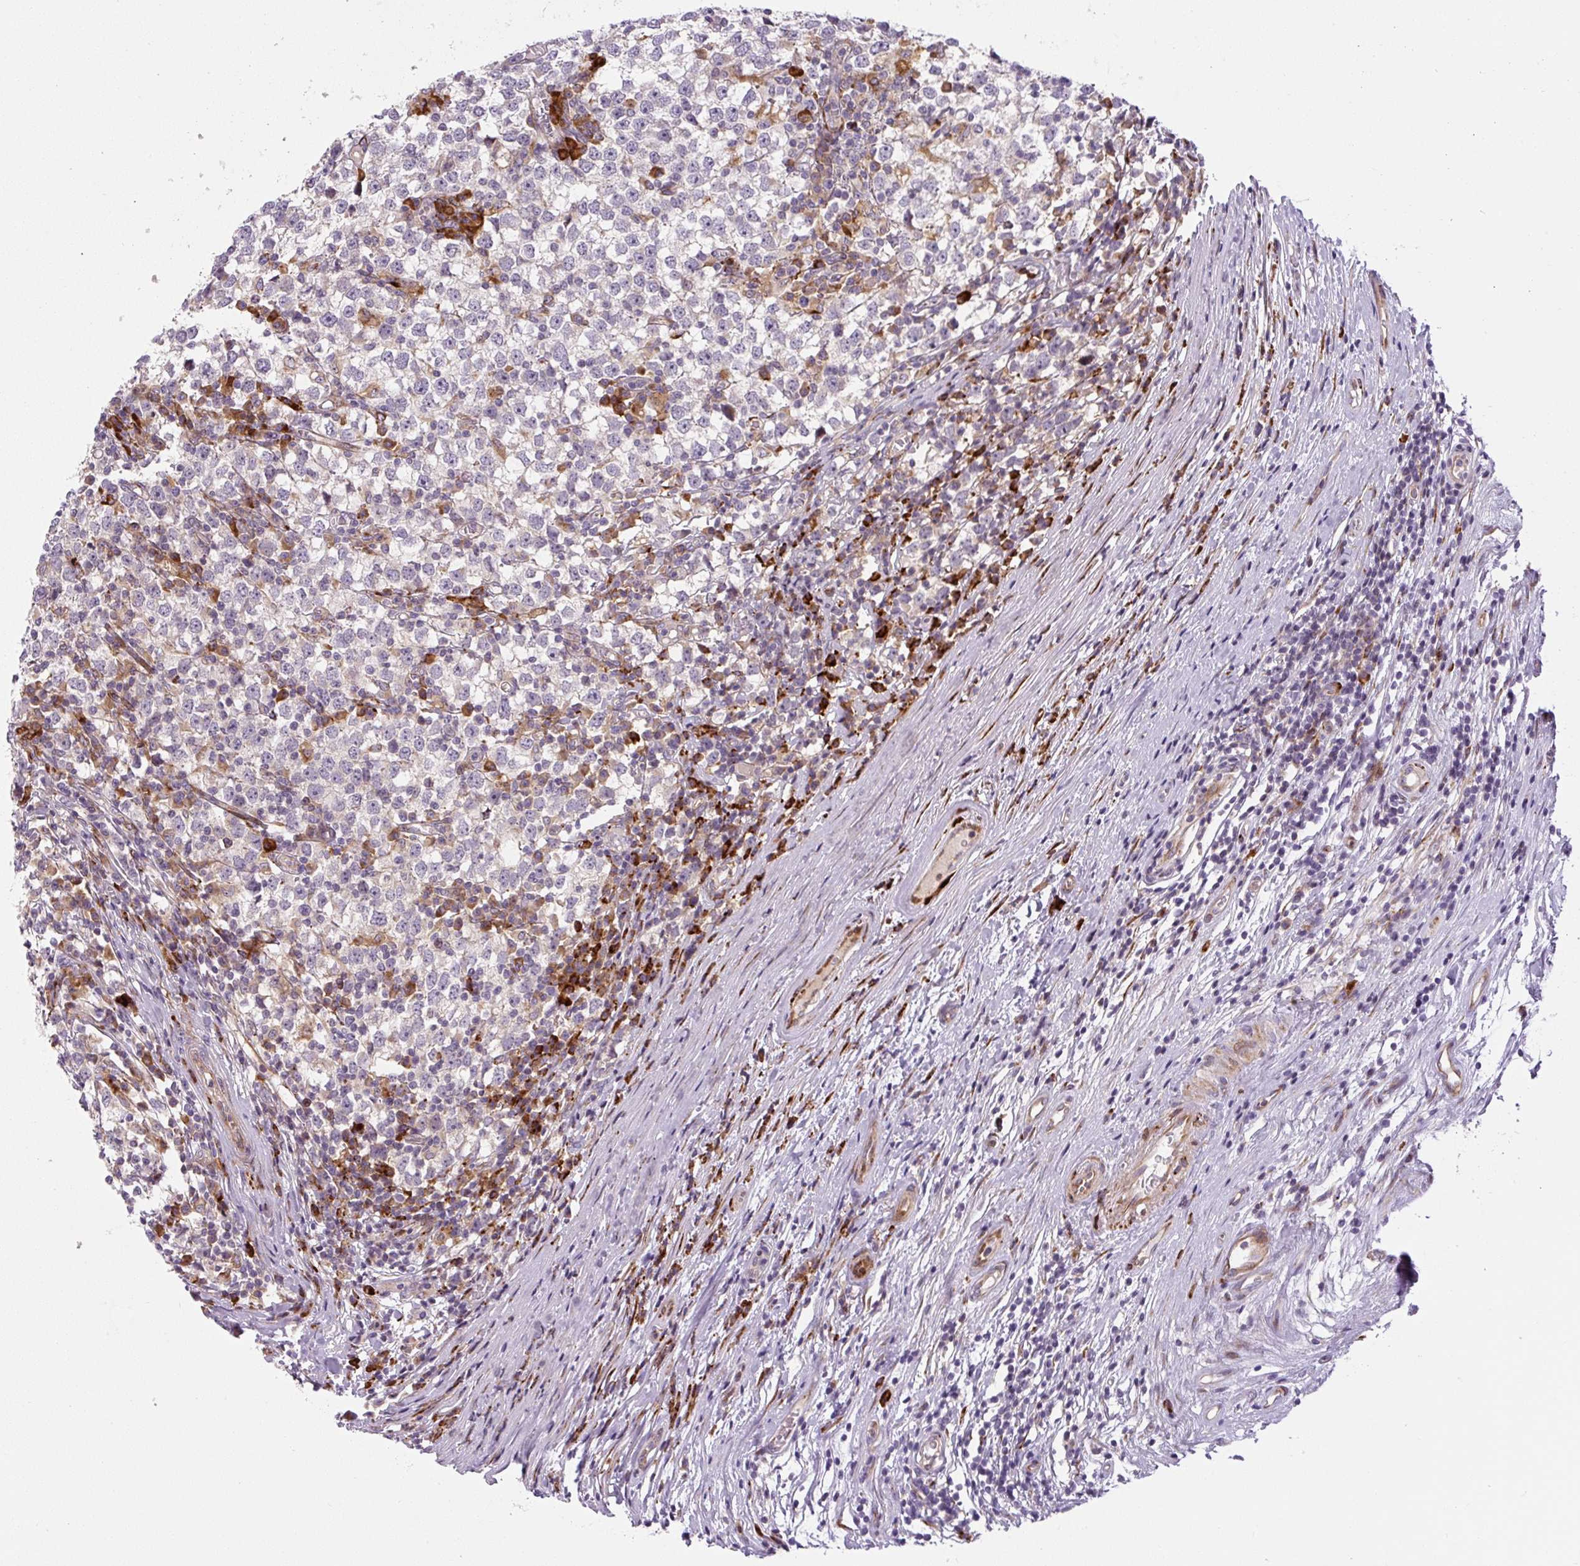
{"staining": {"intensity": "negative", "quantity": "none", "location": "none"}, "tissue": "testis cancer", "cell_type": "Tumor cells", "image_type": "cancer", "snomed": [{"axis": "morphology", "description": "Seminoma, NOS"}, {"axis": "topography", "description": "Testis"}], "caption": "This is an IHC image of human testis cancer (seminoma). There is no positivity in tumor cells.", "gene": "DISP3", "patient": {"sex": "male", "age": 65}}